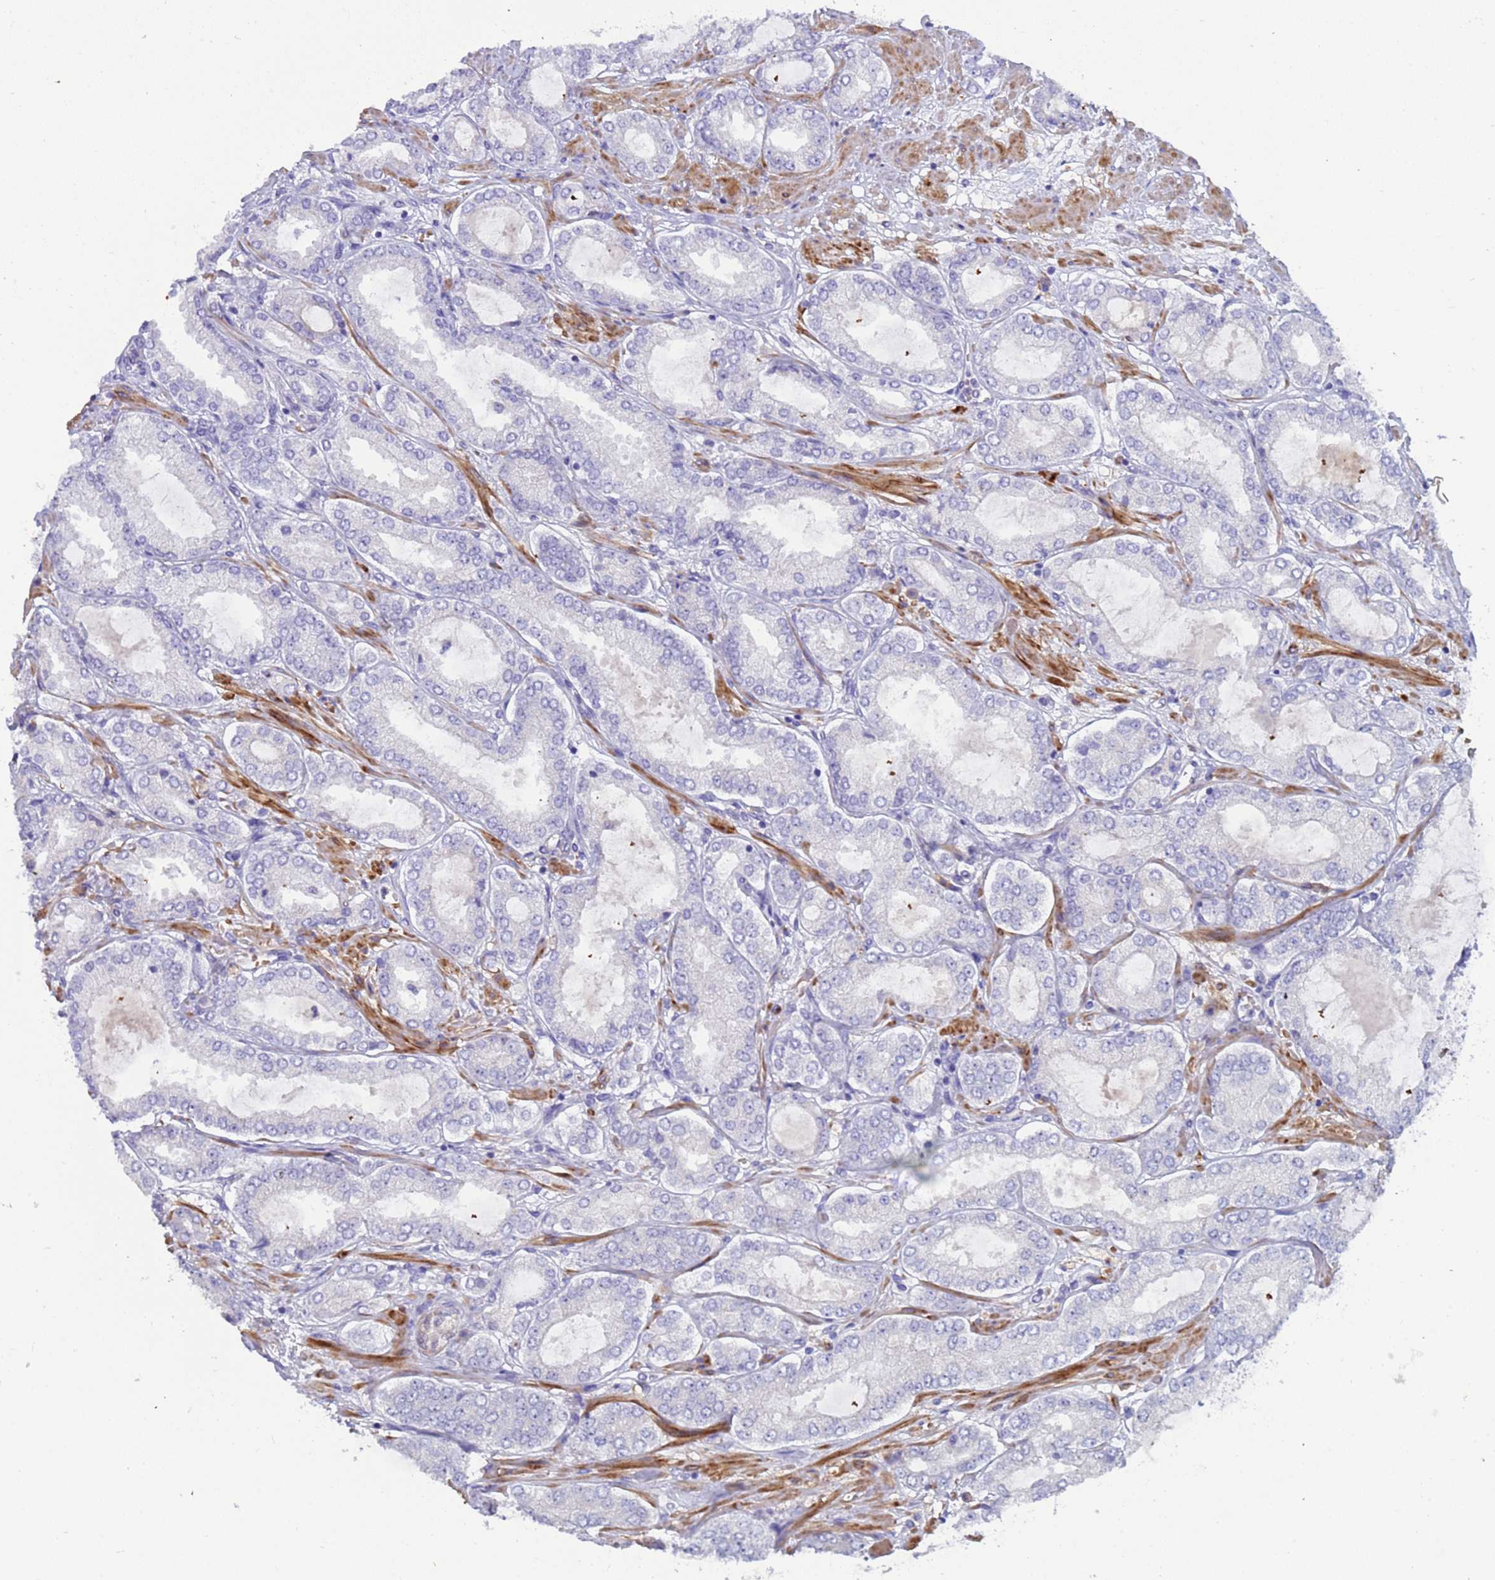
{"staining": {"intensity": "negative", "quantity": "none", "location": "none"}, "tissue": "prostate cancer", "cell_type": "Tumor cells", "image_type": "cancer", "snomed": [{"axis": "morphology", "description": "Adenocarcinoma, High grade"}, {"axis": "topography", "description": "Prostate"}], "caption": "DAB (3,3'-diaminobenzidine) immunohistochemical staining of human prostate cancer (high-grade adenocarcinoma) exhibits no significant staining in tumor cells. (DAB immunohistochemistry with hematoxylin counter stain).", "gene": "KBTBD3", "patient": {"sex": "male", "age": 68}}